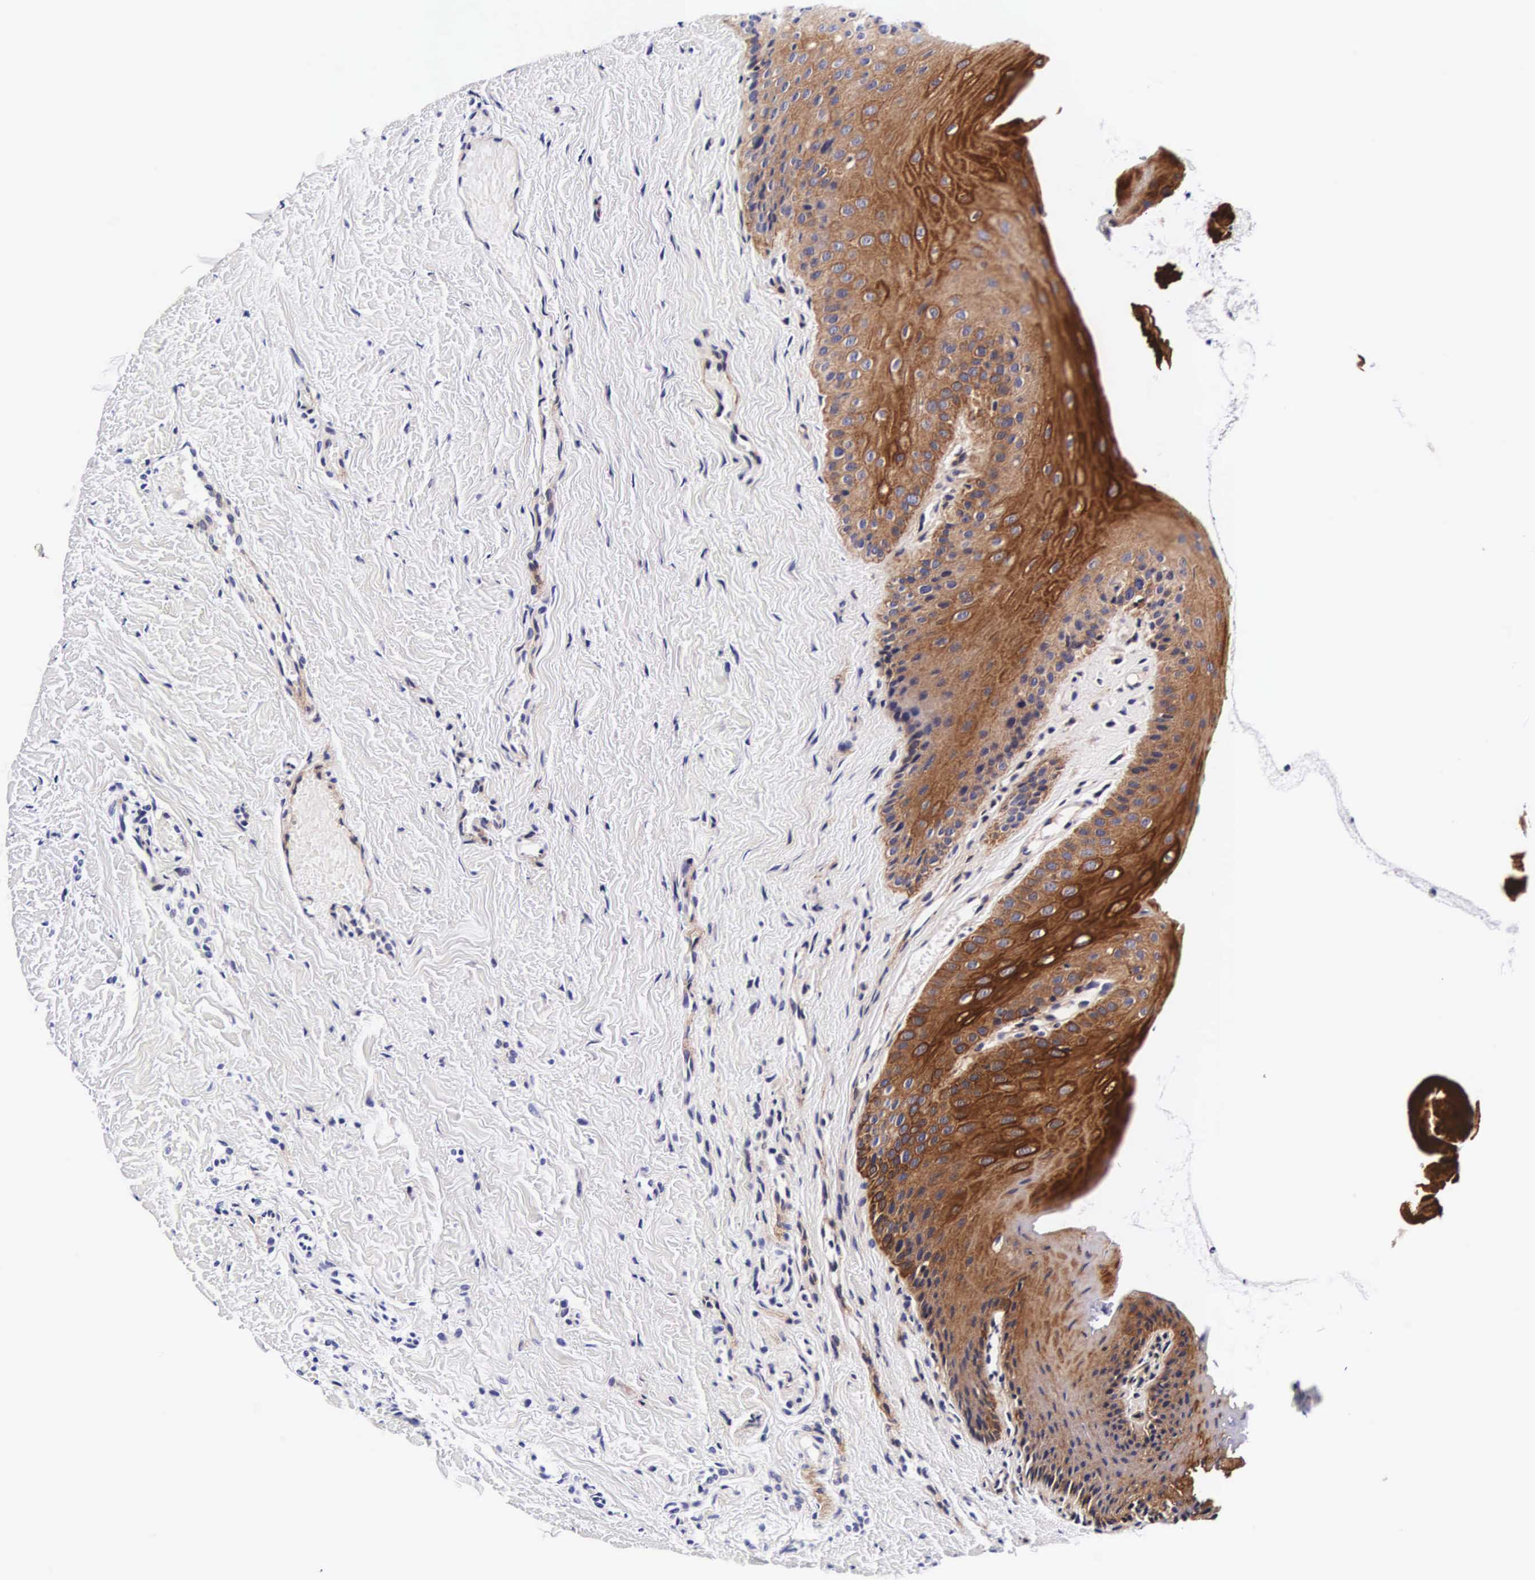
{"staining": {"intensity": "moderate", "quantity": ">75%", "location": "cytoplasmic/membranous"}, "tissue": "oral mucosa", "cell_type": "Squamous epithelial cells", "image_type": "normal", "snomed": [{"axis": "morphology", "description": "Normal tissue, NOS"}, {"axis": "topography", "description": "Oral tissue"}], "caption": "Protein staining by immunohistochemistry demonstrates moderate cytoplasmic/membranous expression in about >75% of squamous epithelial cells in benign oral mucosa. (IHC, brightfield microscopy, high magnification).", "gene": "UPRT", "patient": {"sex": "female", "age": 23}}